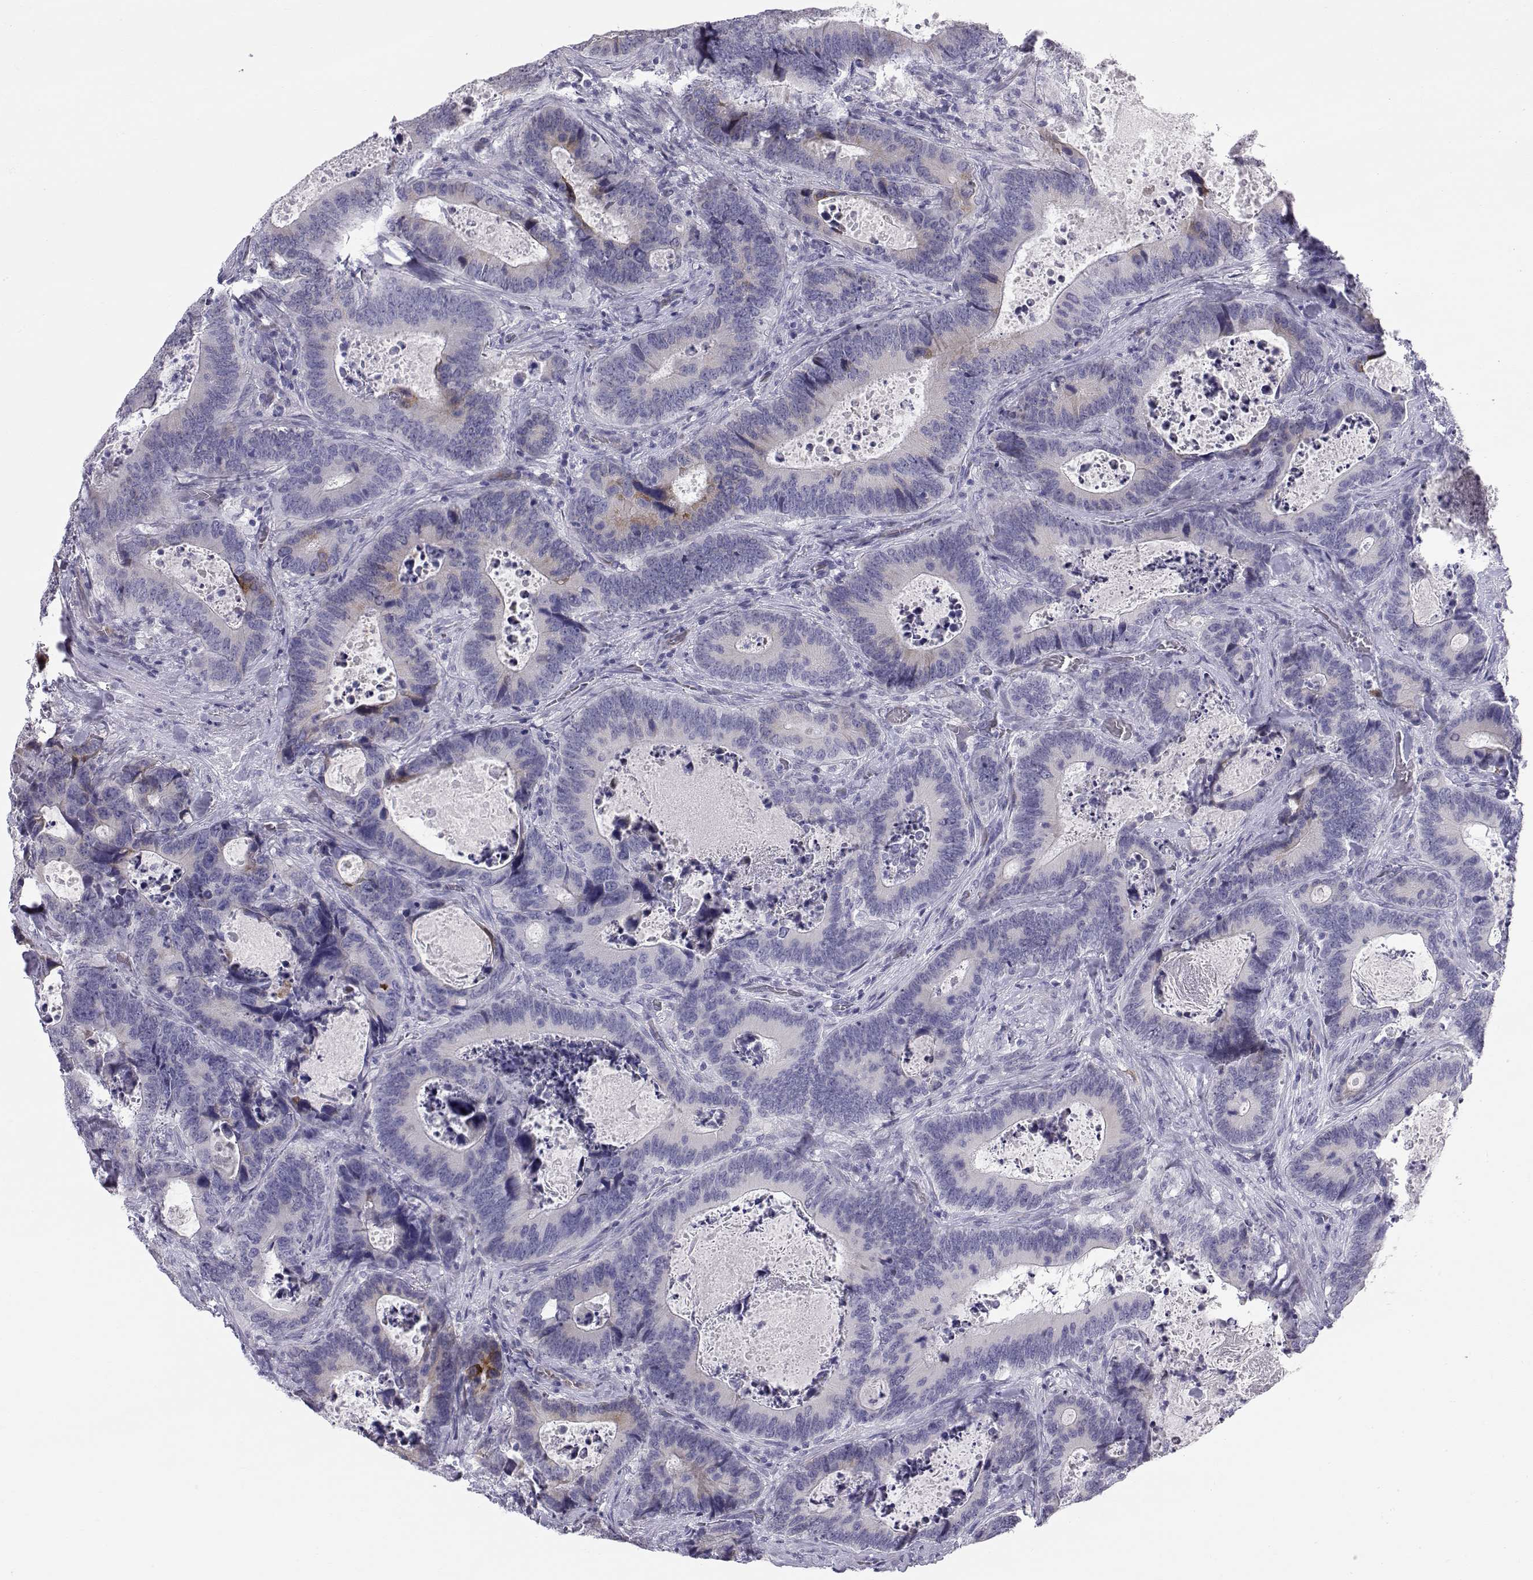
{"staining": {"intensity": "moderate", "quantity": "<25%", "location": "cytoplasmic/membranous"}, "tissue": "colorectal cancer", "cell_type": "Tumor cells", "image_type": "cancer", "snomed": [{"axis": "morphology", "description": "Adenocarcinoma, NOS"}, {"axis": "topography", "description": "Colon"}], "caption": "Immunohistochemical staining of human colorectal adenocarcinoma reveals moderate cytoplasmic/membranous protein expression in approximately <25% of tumor cells.", "gene": "RNASE12", "patient": {"sex": "female", "age": 82}}